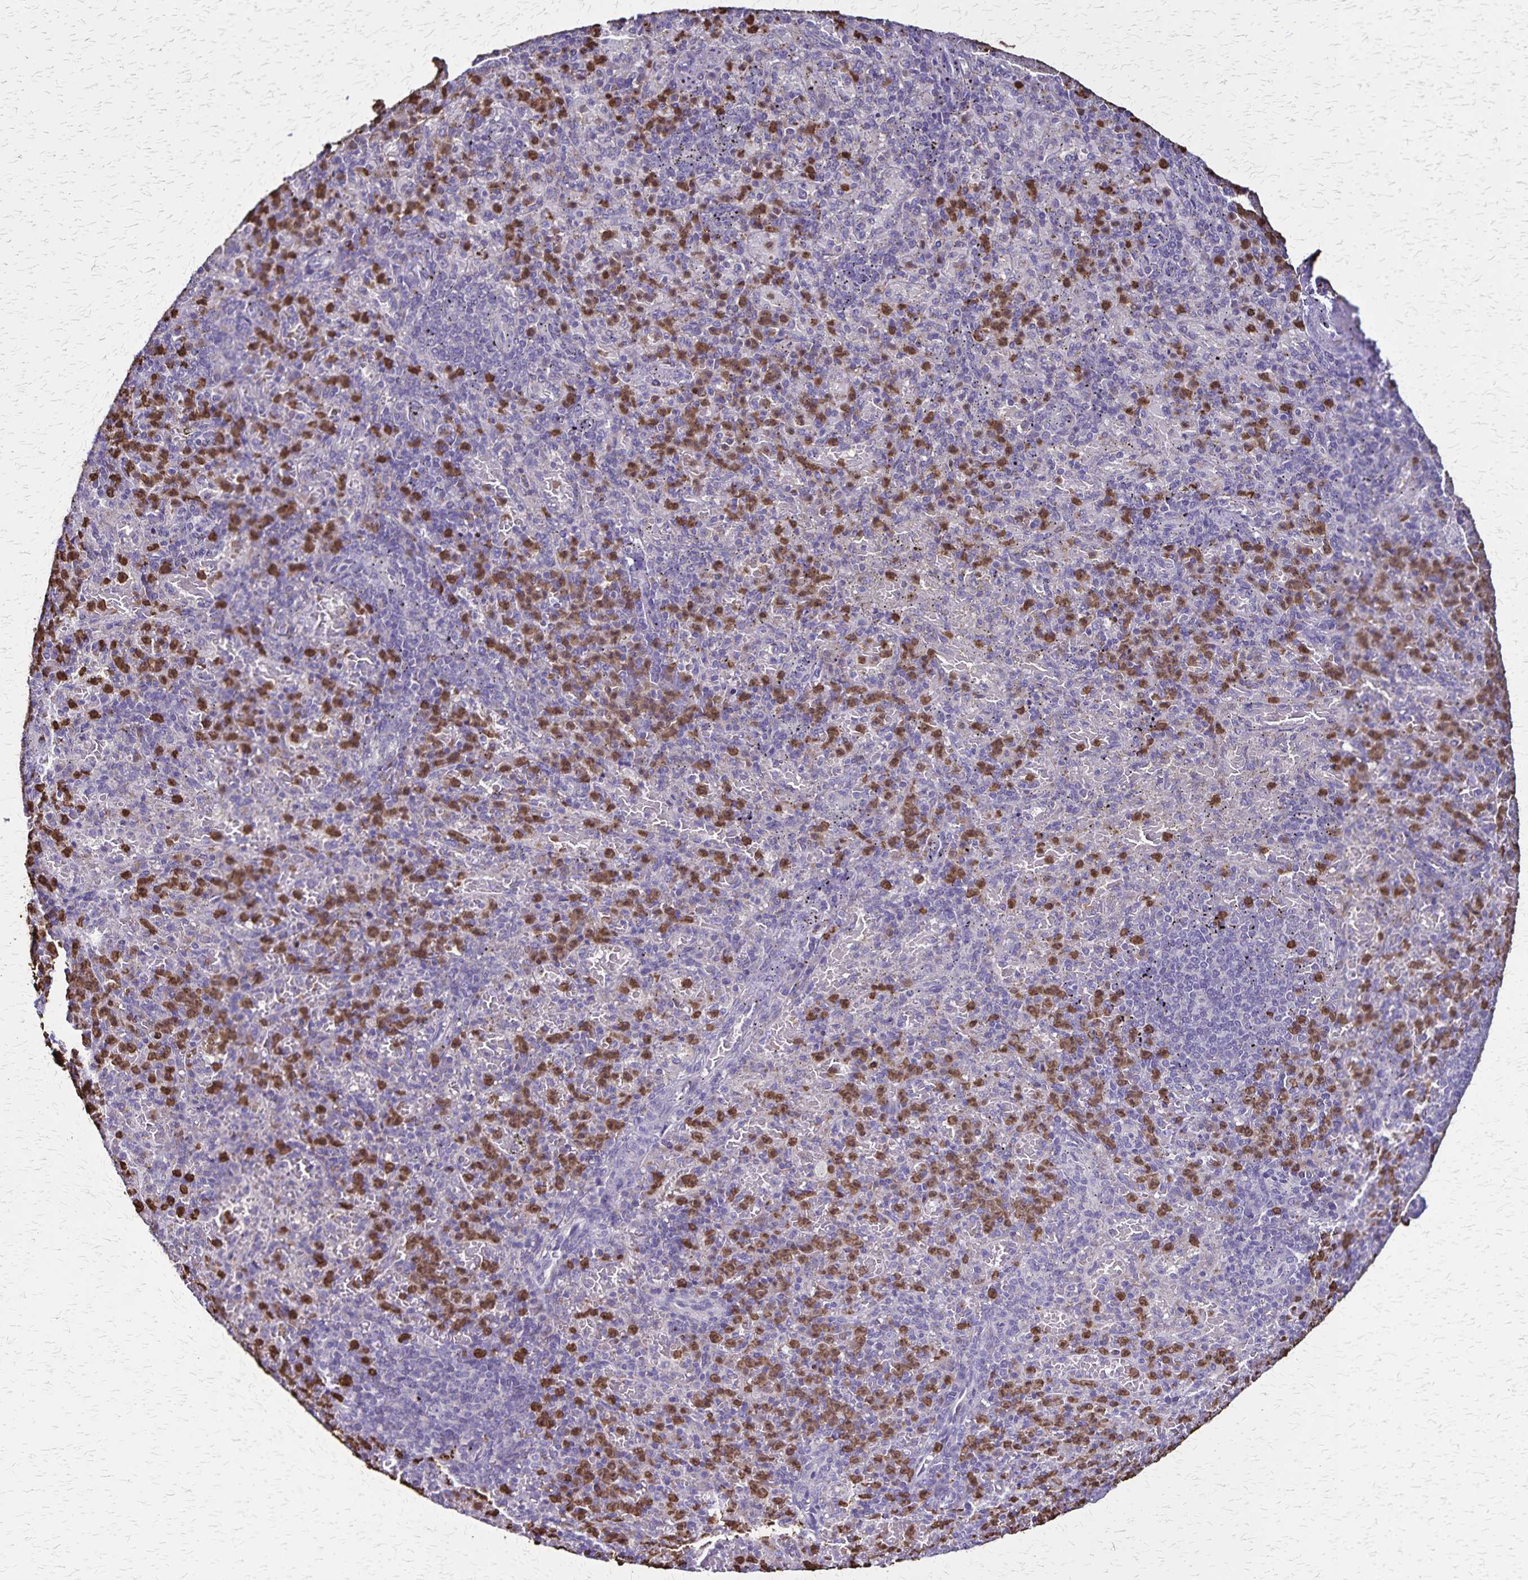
{"staining": {"intensity": "strong", "quantity": "25%-75%", "location": "cytoplasmic/membranous"}, "tissue": "spleen", "cell_type": "Cells in red pulp", "image_type": "normal", "snomed": [{"axis": "morphology", "description": "Normal tissue, NOS"}, {"axis": "topography", "description": "Spleen"}], "caption": "Strong cytoplasmic/membranous expression for a protein is appreciated in approximately 25%-75% of cells in red pulp of normal spleen using immunohistochemistry (IHC).", "gene": "ULBP3", "patient": {"sex": "female", "age": 74}}